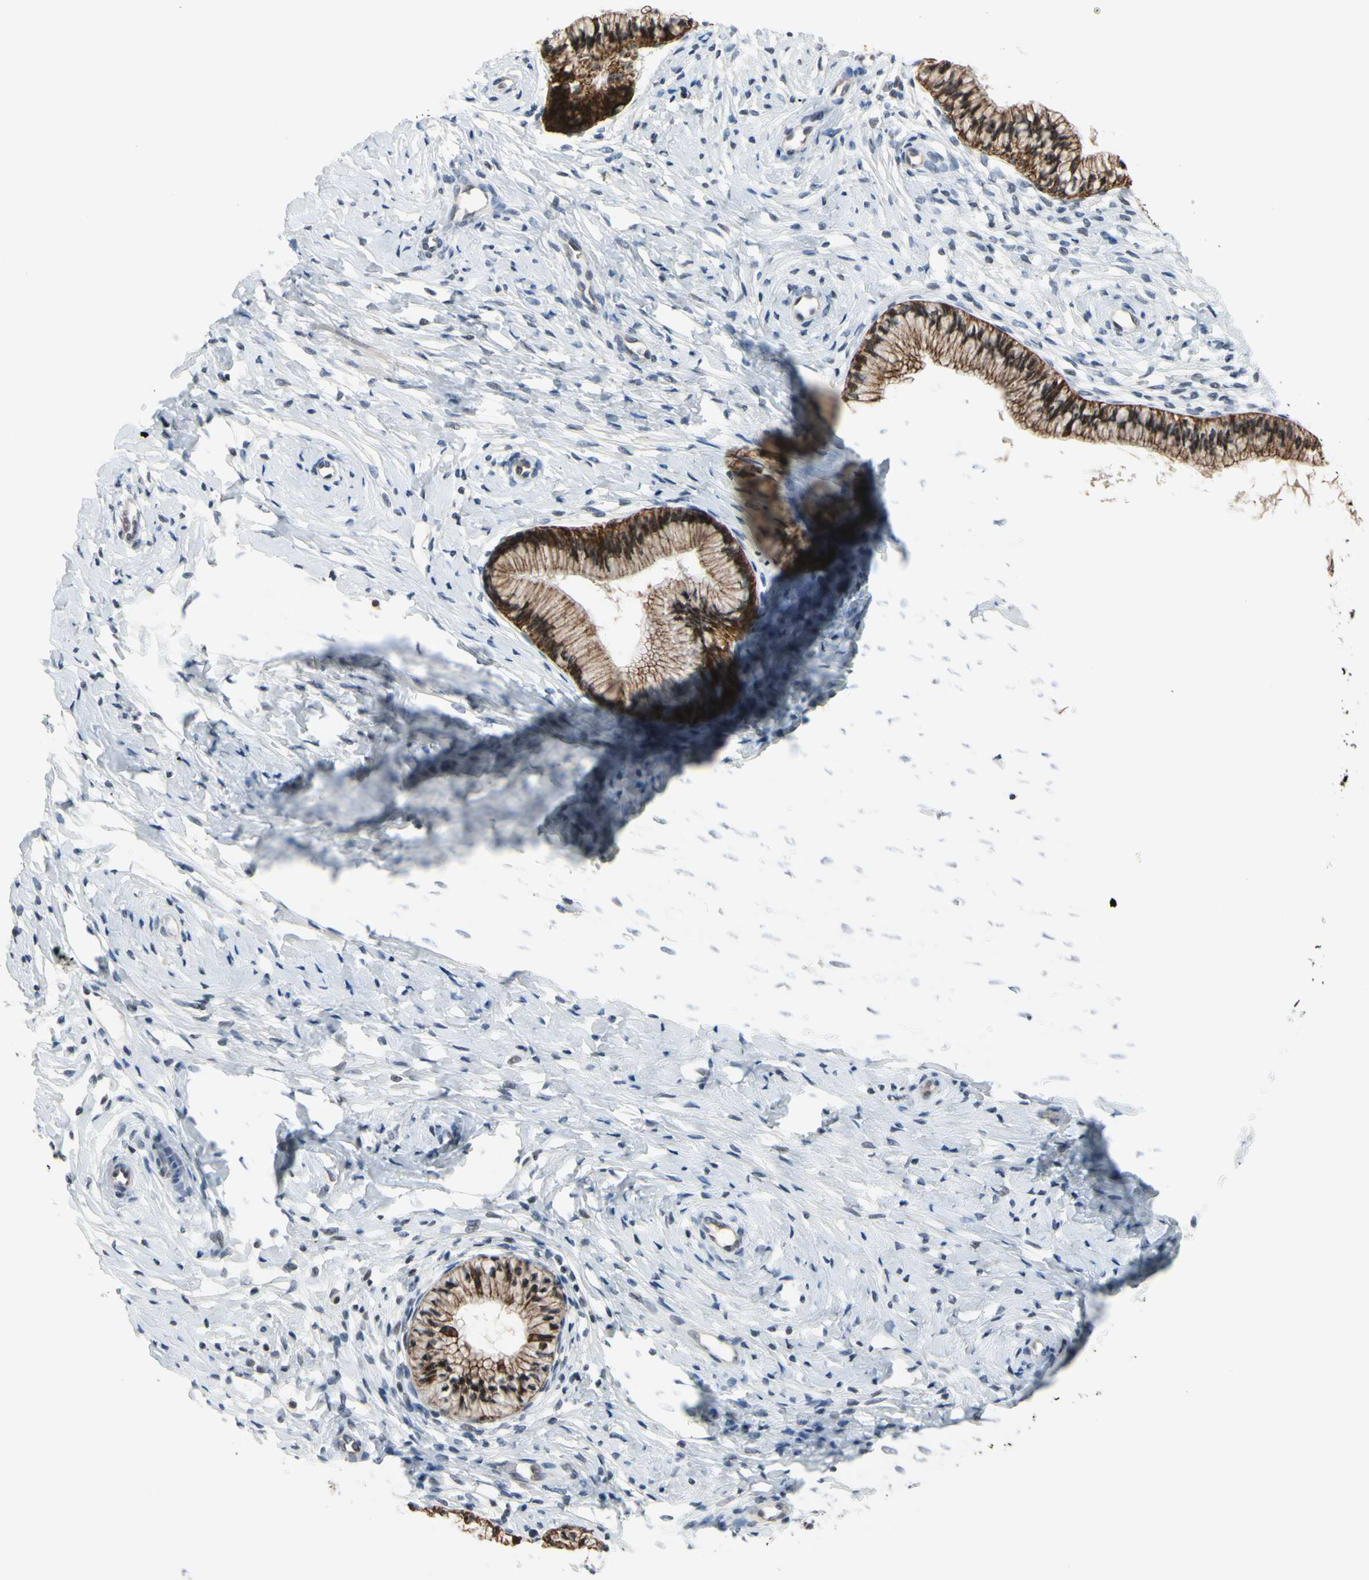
{"staining": {"intensity": "strong", "quantity": ">75%", "location": "cytoplasmic/membranous"}, "tissue": "cervix", "cell_type": "Glandular cells", "image_type": "normal", "snomed": [{"axis": "morphology", "description": "Normal tissue, NOS"}, {"axis": "topography", "description": "Cervix"}], "caption": "The histopathology image demonstrates staining of normal cervix, revealing strong cytoplasmic/membranous protein expression (brown color) within glandular cells.", "gene": "TAF12", "patient": {"sex": "female", "age": 46}}